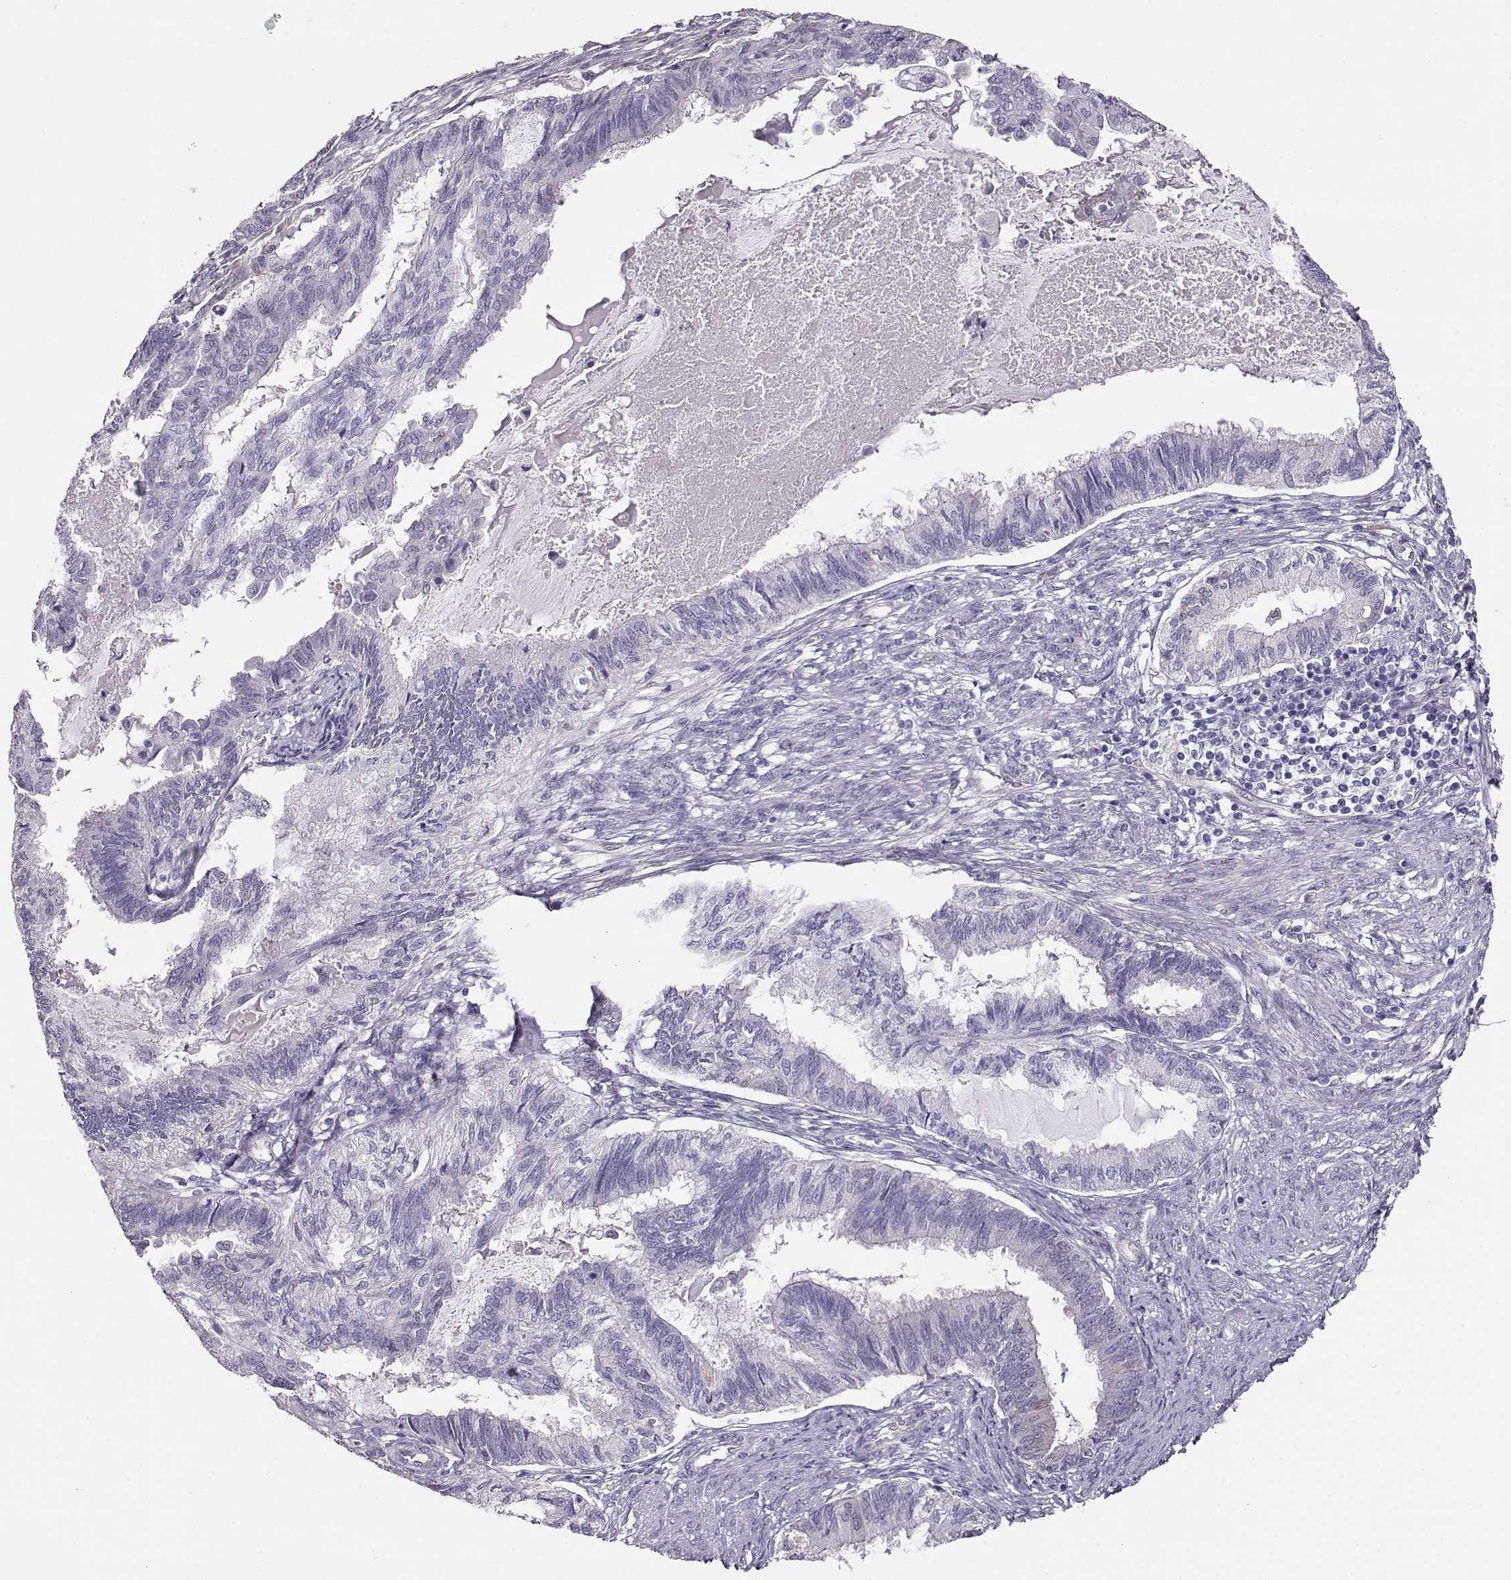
{"staining": {"intensity": "negative", "quantity": "none", "location": "none"}, "tissue": "endometrial cancer", "cell_type": "Tumor cells", "image_type": "cancer", "snomed": [{"axis": "morphology", "description": "Adenocarcinoma, NOS"}, {"axis": "topography", "description": "Endometrium"}], "caption": "A photomicrograph of endometrial cancer (adenocarcinoma) stained for a protein reveals no brown staining in tumor cells.", "gene": "CCR8", "patient": {"sex": "female", "age": 86}}